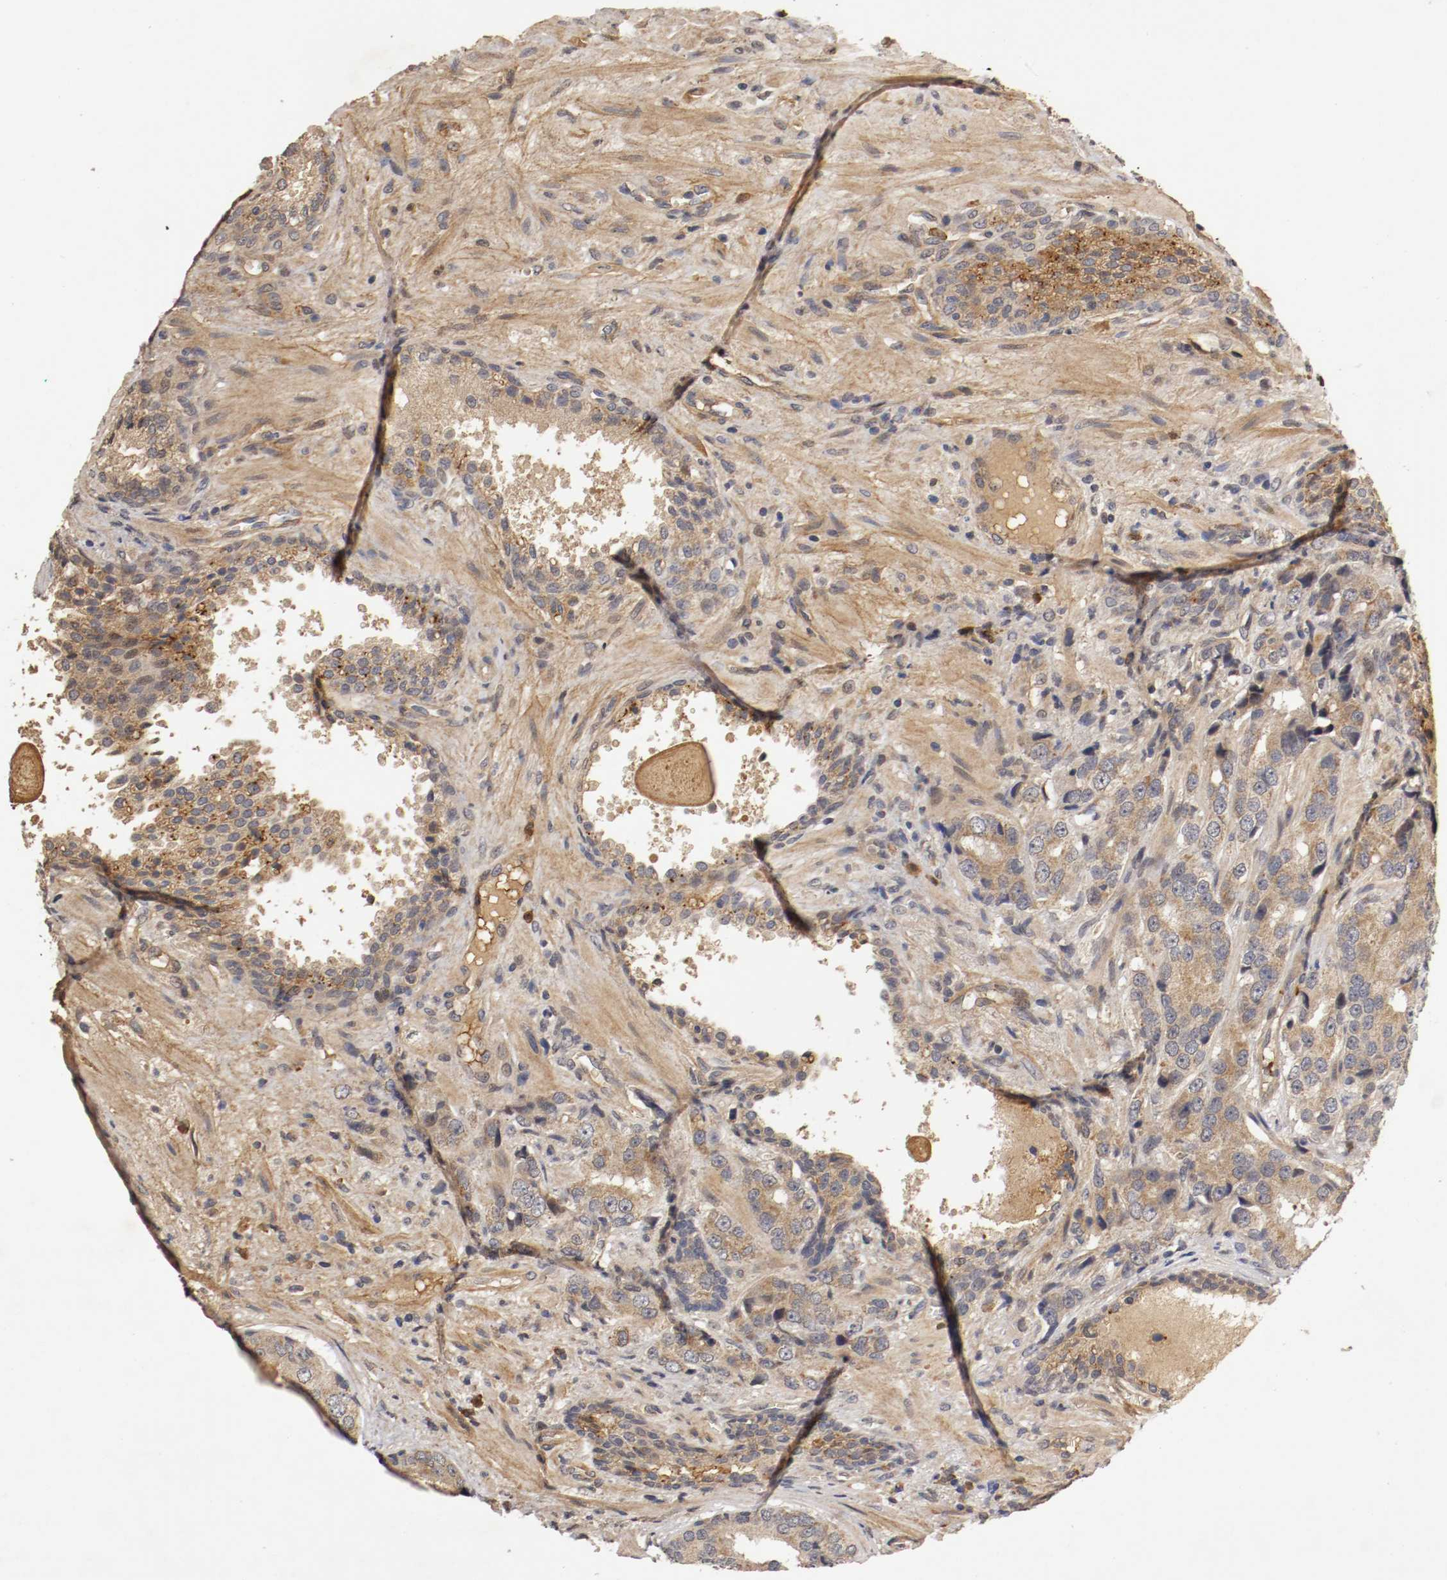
{"staining": {"intensity": "moderate", "quantity": ">75%", "location": "cytoplasmic/membranous"}, "tissue": "prostate cancer", "cell_type": "Tumor cells", "image_type": "cancer", "snomed": [{"axis": "morphology", "description": "Adenocarcinoma, High grade"}, {"axis": "topography", "description": "Prostate"}], "caption": "Prostate adenocarcinoma (high-grade) stained with immunohistochemistry shows moderate cytoplasmic/membranous staining in approximately >75% of tumor cells.", "gene": "TNFRSF1B", "patient": {"sex": "male", "age": 58}}